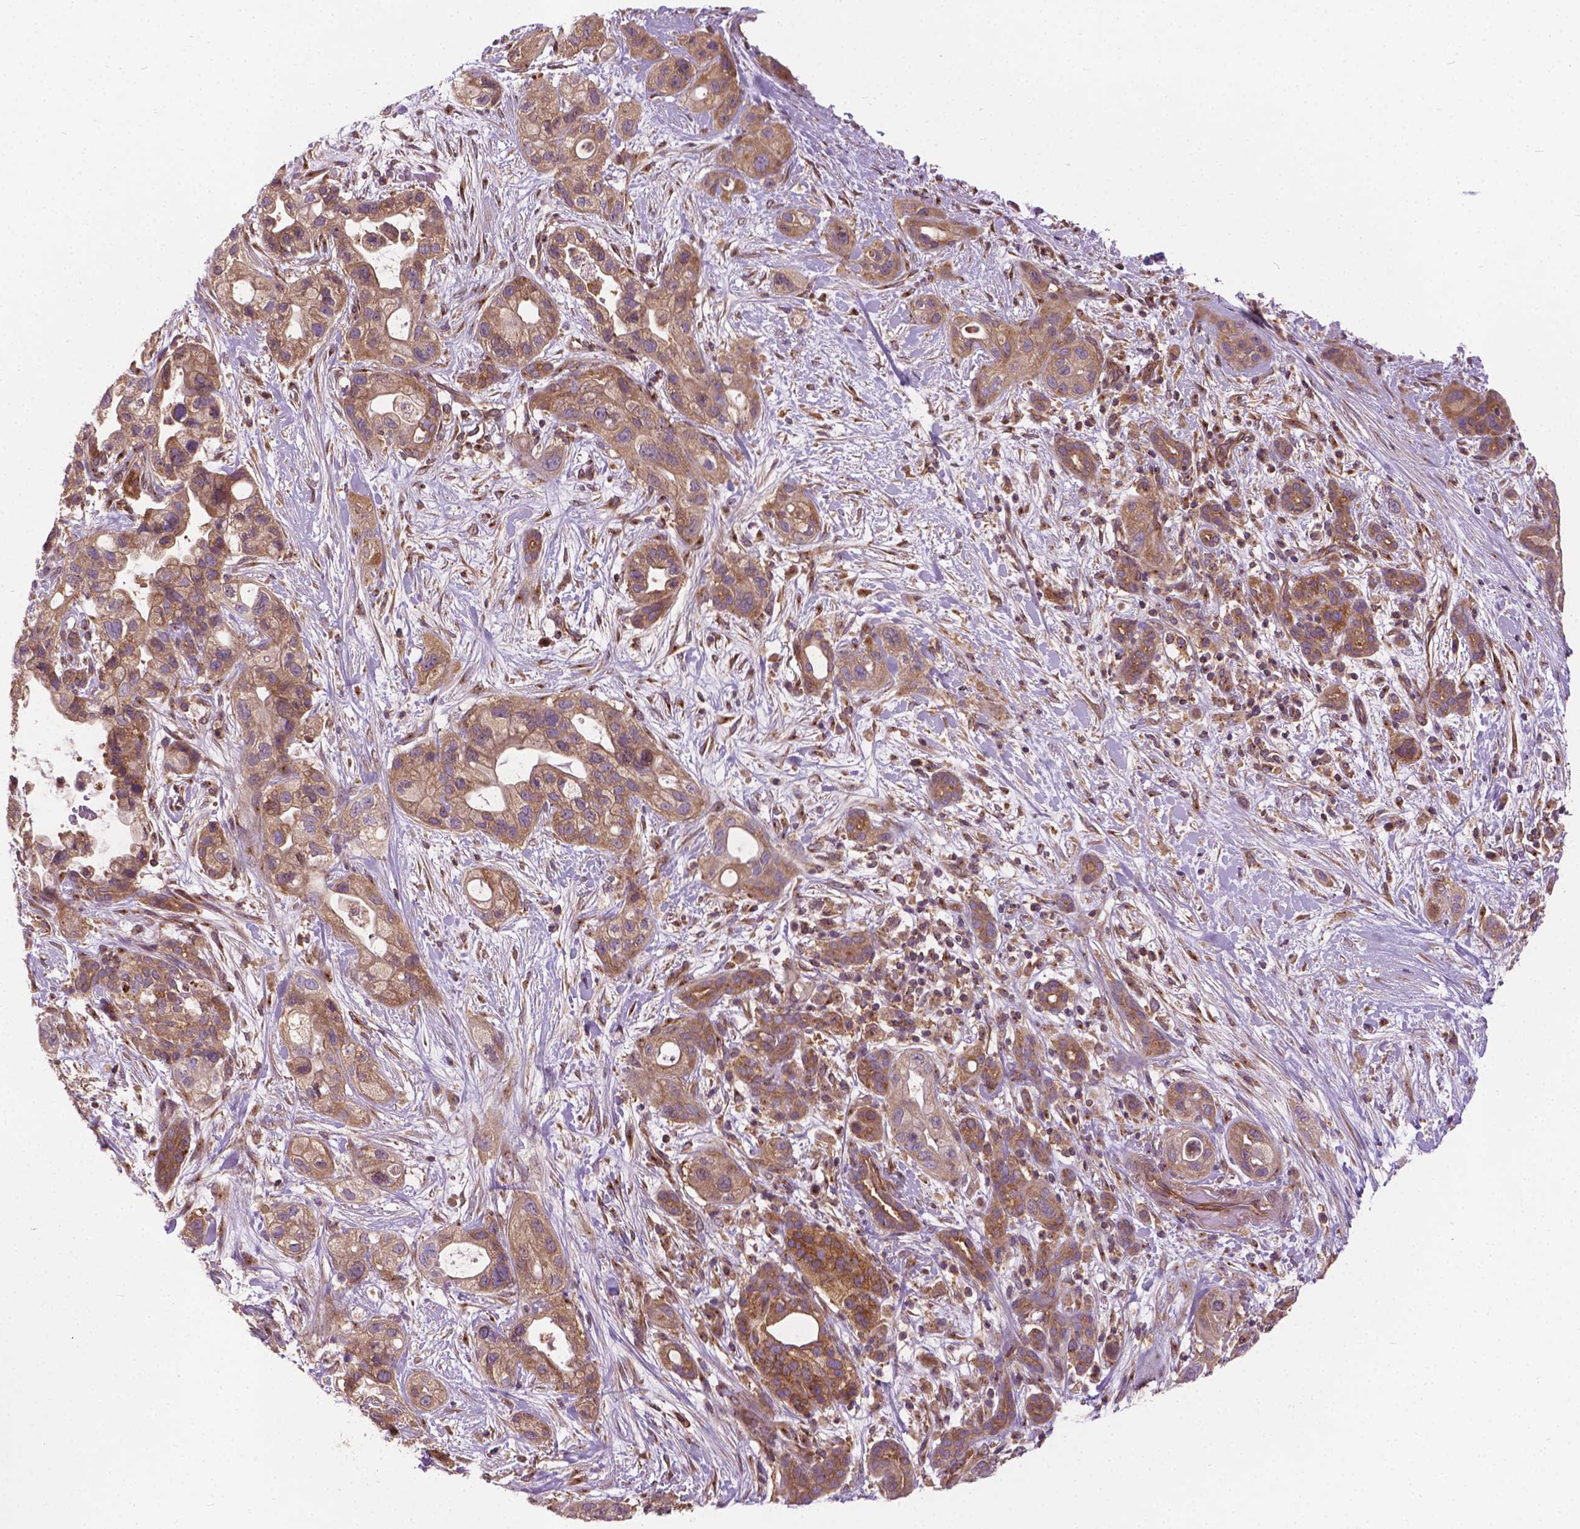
{"staining": {"intensity": "moderate", "quantity": ">75%", "location": "cytoplasmic/membranous"}, "tissue": "pancreatic cancer", "cell_type": "Tumor cells", "image_type": "cancer", "snomed": [{"axis": "morphology", "description": "Adenocarcinoma, NOS"}, {"axis": "topography", "description": "Pancreas"}], "caption": "DAB immunohistochemical staining of human adenocarcinoma (pancreatic) demonstrates moderate cytoplasmic/membranous protein expression in approximately >75% of tumor cells.", "gene": "MZT1", "patient": {"sex": "male", "age": 44}}